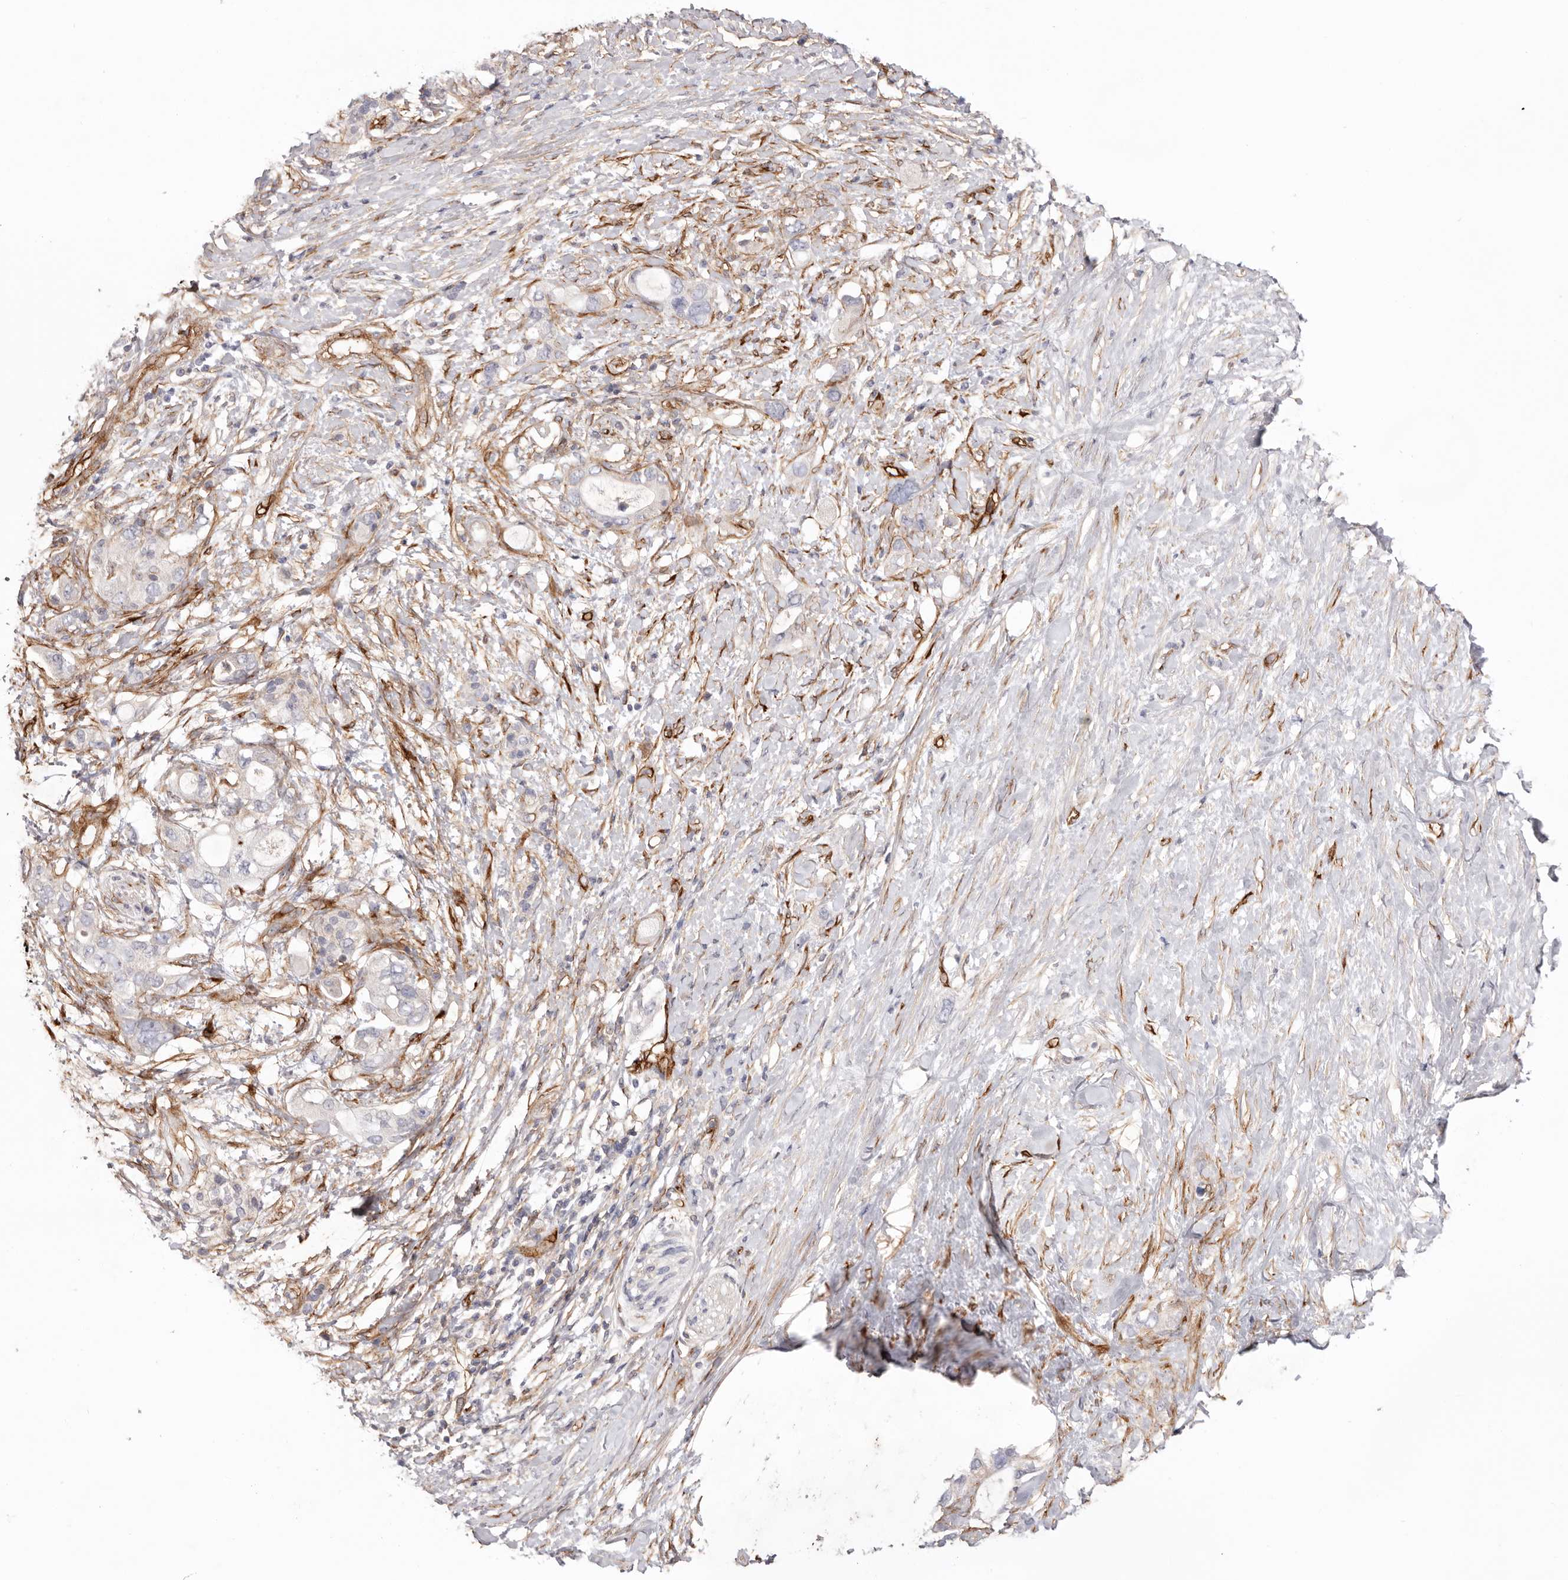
{"staining": {"intensity": "negative", "quantity": "none", "location": "none"}, "tissue": "pancreatic cancer", "cell_type": "Tumor cells", "image_type": "cancer", "snomed": [{"axis": "morphology", "description": "Adenocarcinoma, NOS"}, {"axis": "topography", "description": "Pancreas"}], "caption": "DAB (3,3'-diaminobenzidine) immunohistochemical staining of pancreatic cancer (adenocarcinoma) reveals no significant staining in tumor cells.", "gene": "LRRC66", "patient": {"sex": "female", "age": 56}}